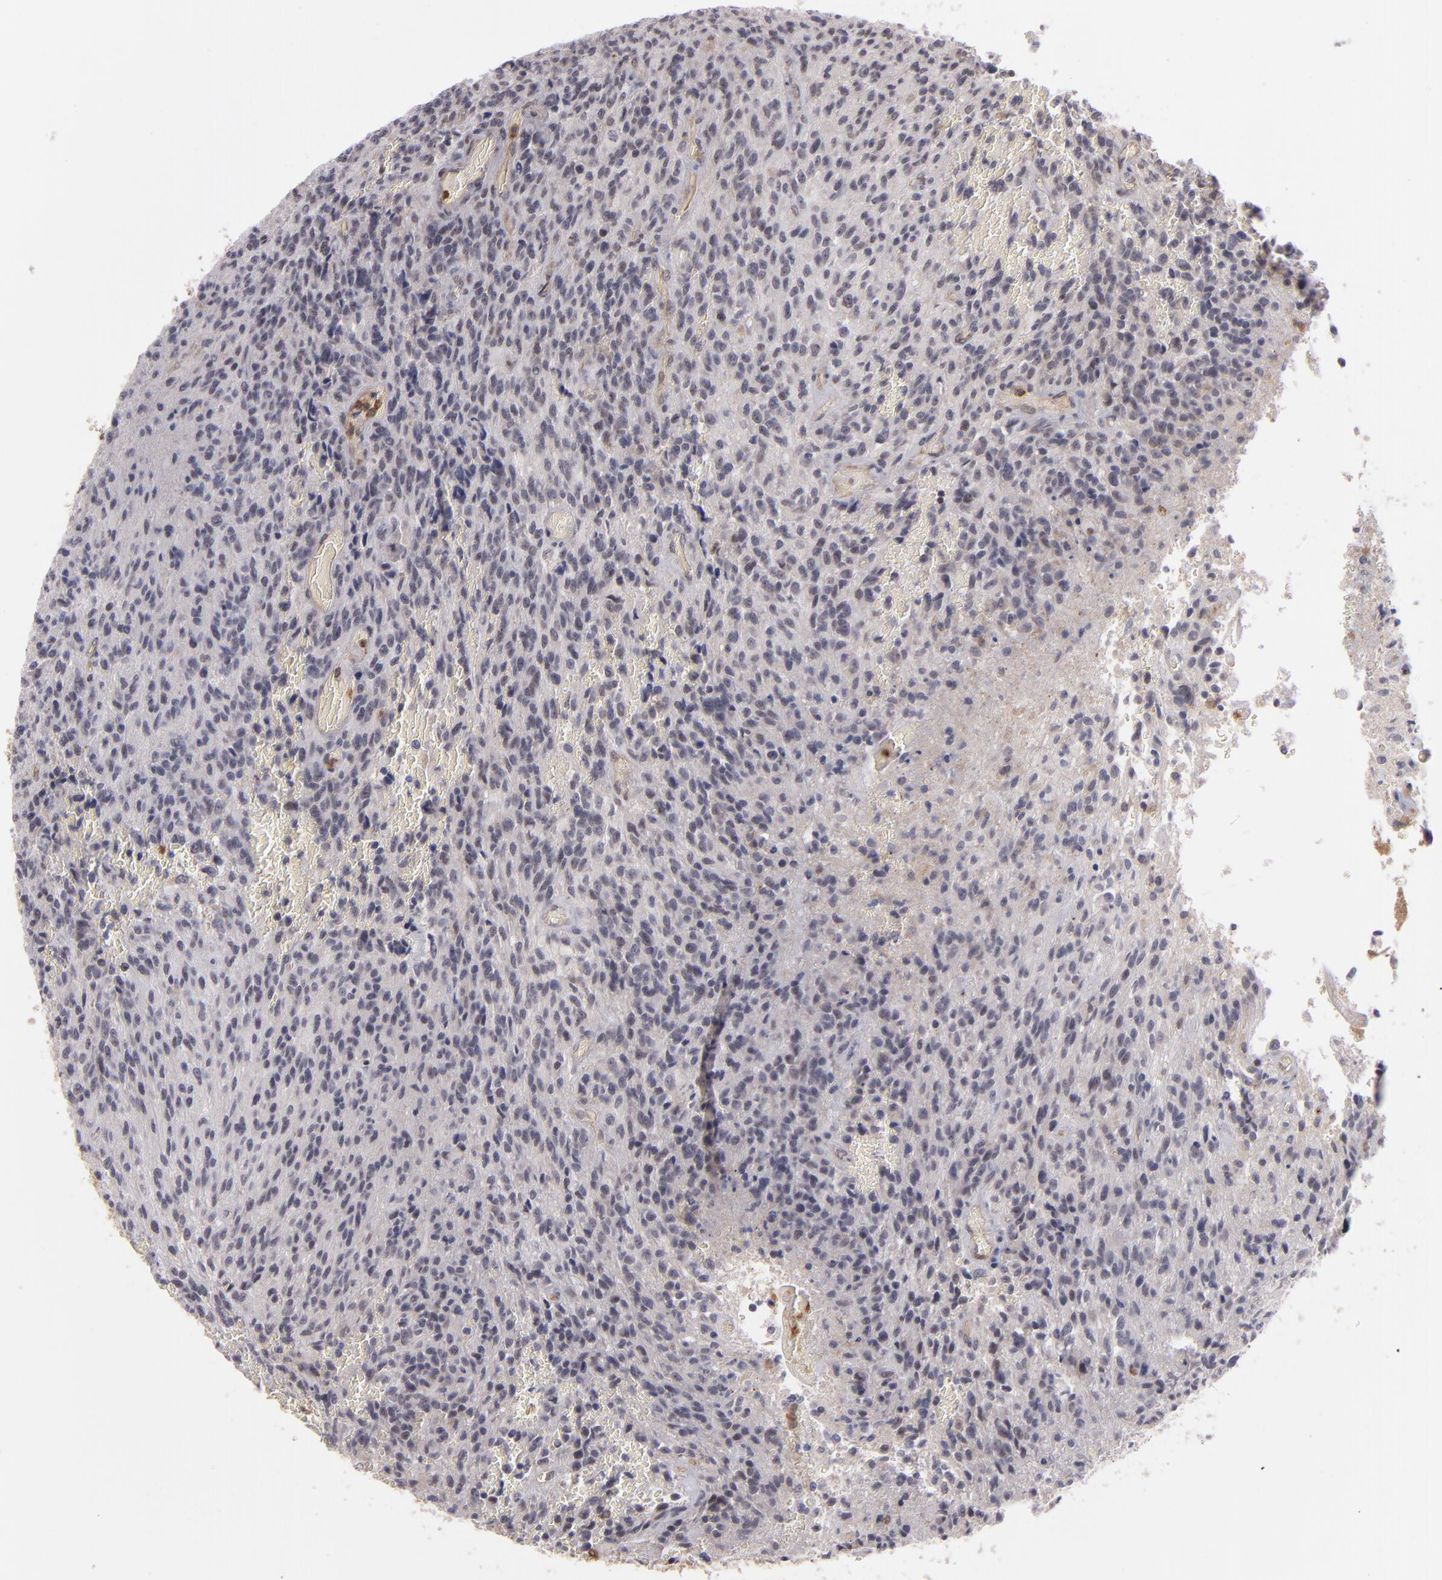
{"staining": {"intensity": "weak", "quantity": "25%-75%", "location": "nuclear"}, "tissue": "glioma", "cell_type": "Tumor cells", "image_type": "cancer", "snomed": [{"axis": "morphology", "description": "Normal tissue, NOS"}, {"axis": "morphology", "description": "Glioma, malignant, High grade"}, {"axis": "topography", "description": "Cerebral cortex"}], "caption": "Human glioma stained with a protein marker exhibits weak staining in tumor cells.", "gene": "STX3", "patient": {"sex": "male", "age": 56}}